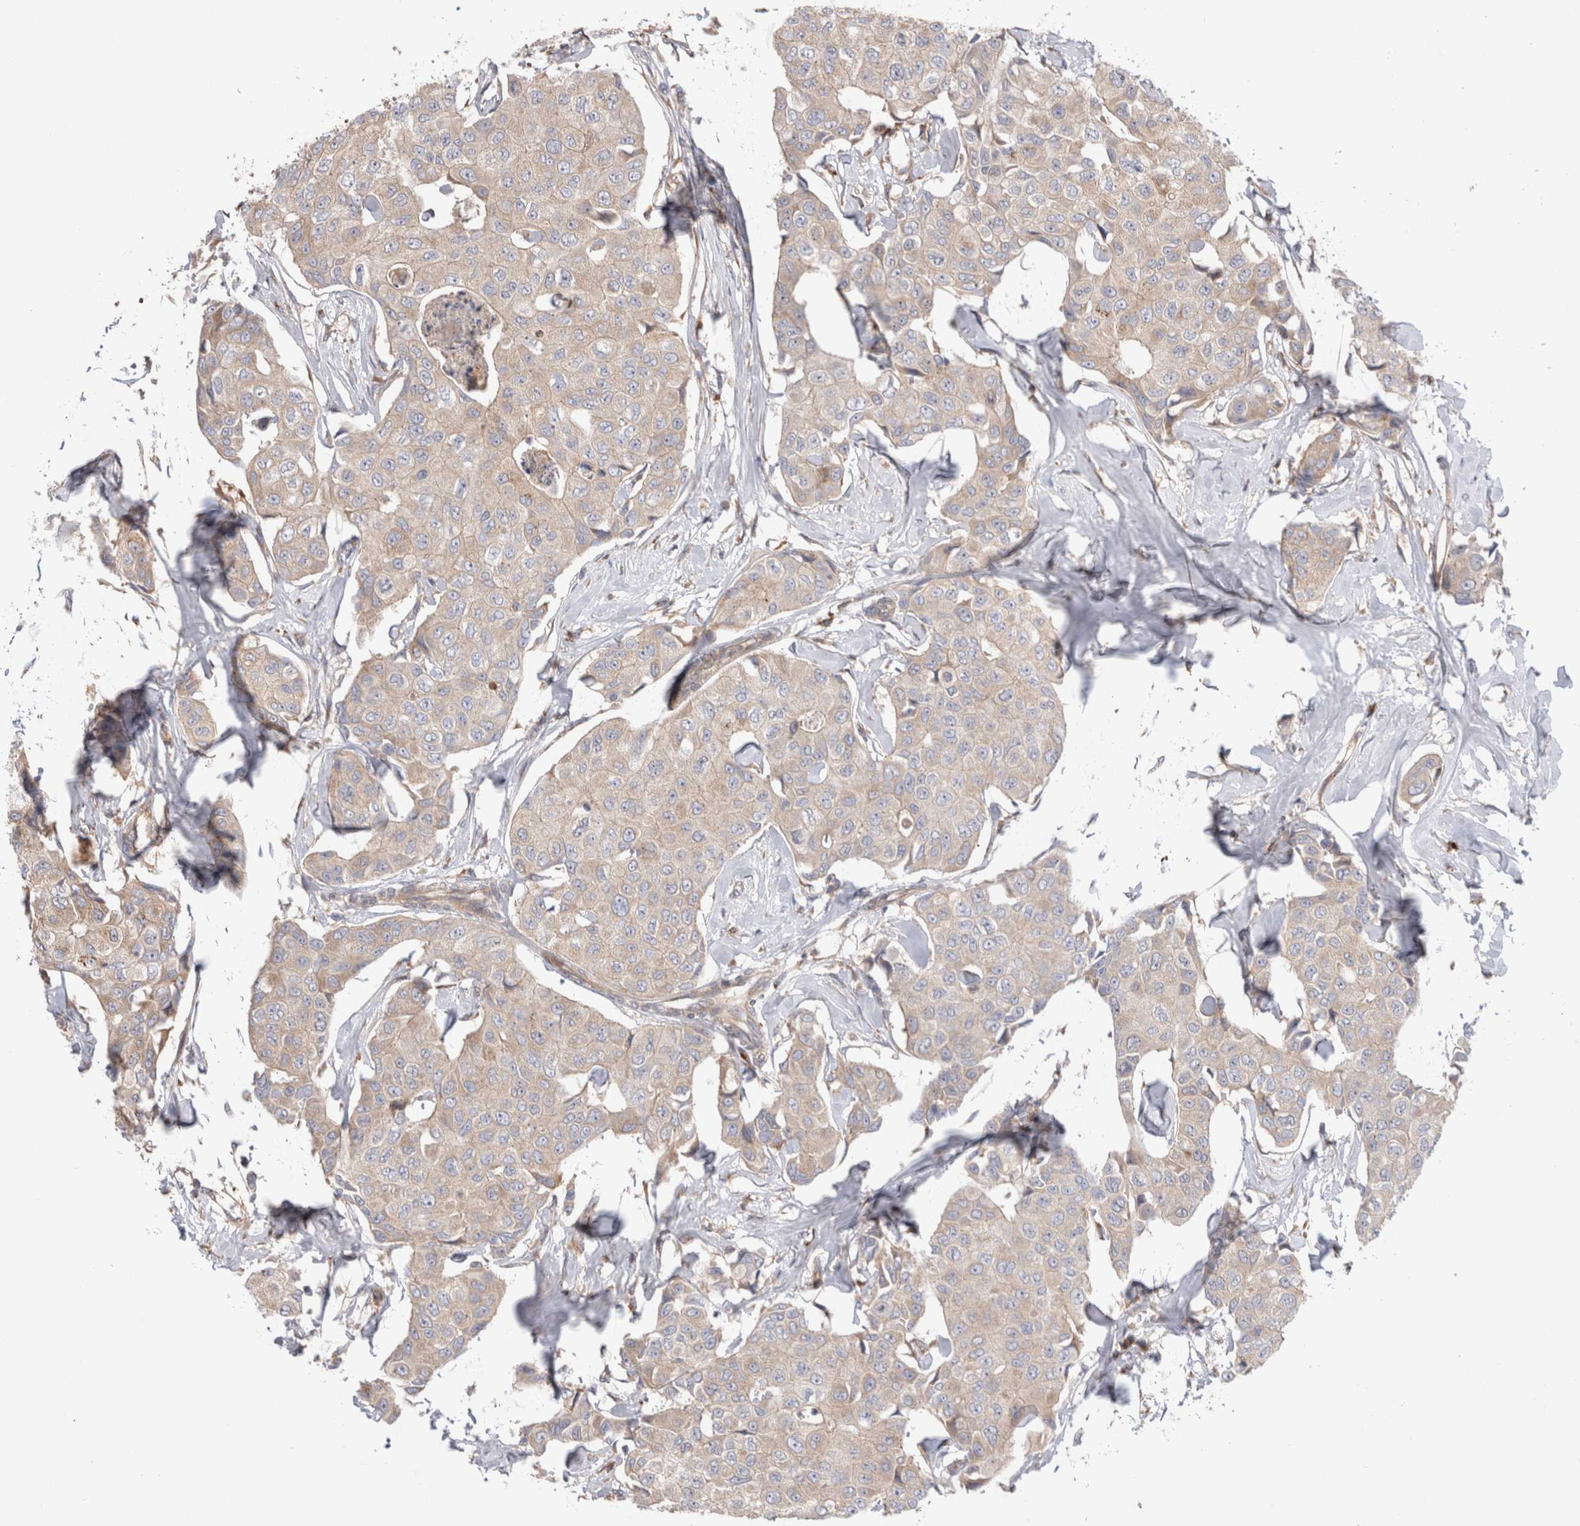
{"staining": {"intensity": "negative", "quantity": "none", "location": "none"}, "tissue": "breast cancer", "cell_type": "Tumor cells", "image_type": "cancer", "snomed": [{"axis": "morphology", "description": "Duct carcinoma"}, {"axis": "topography", "description": "Breast"}], "caption": "High power microscopy photomicrograph of an immunohistochemistry histopathology image of infiltrating ductal carcinoma (breast), revealing no significant positivity in tumor cells.", "gene": "PDCD10", "patient": {"sex": "female", "age": 80}}